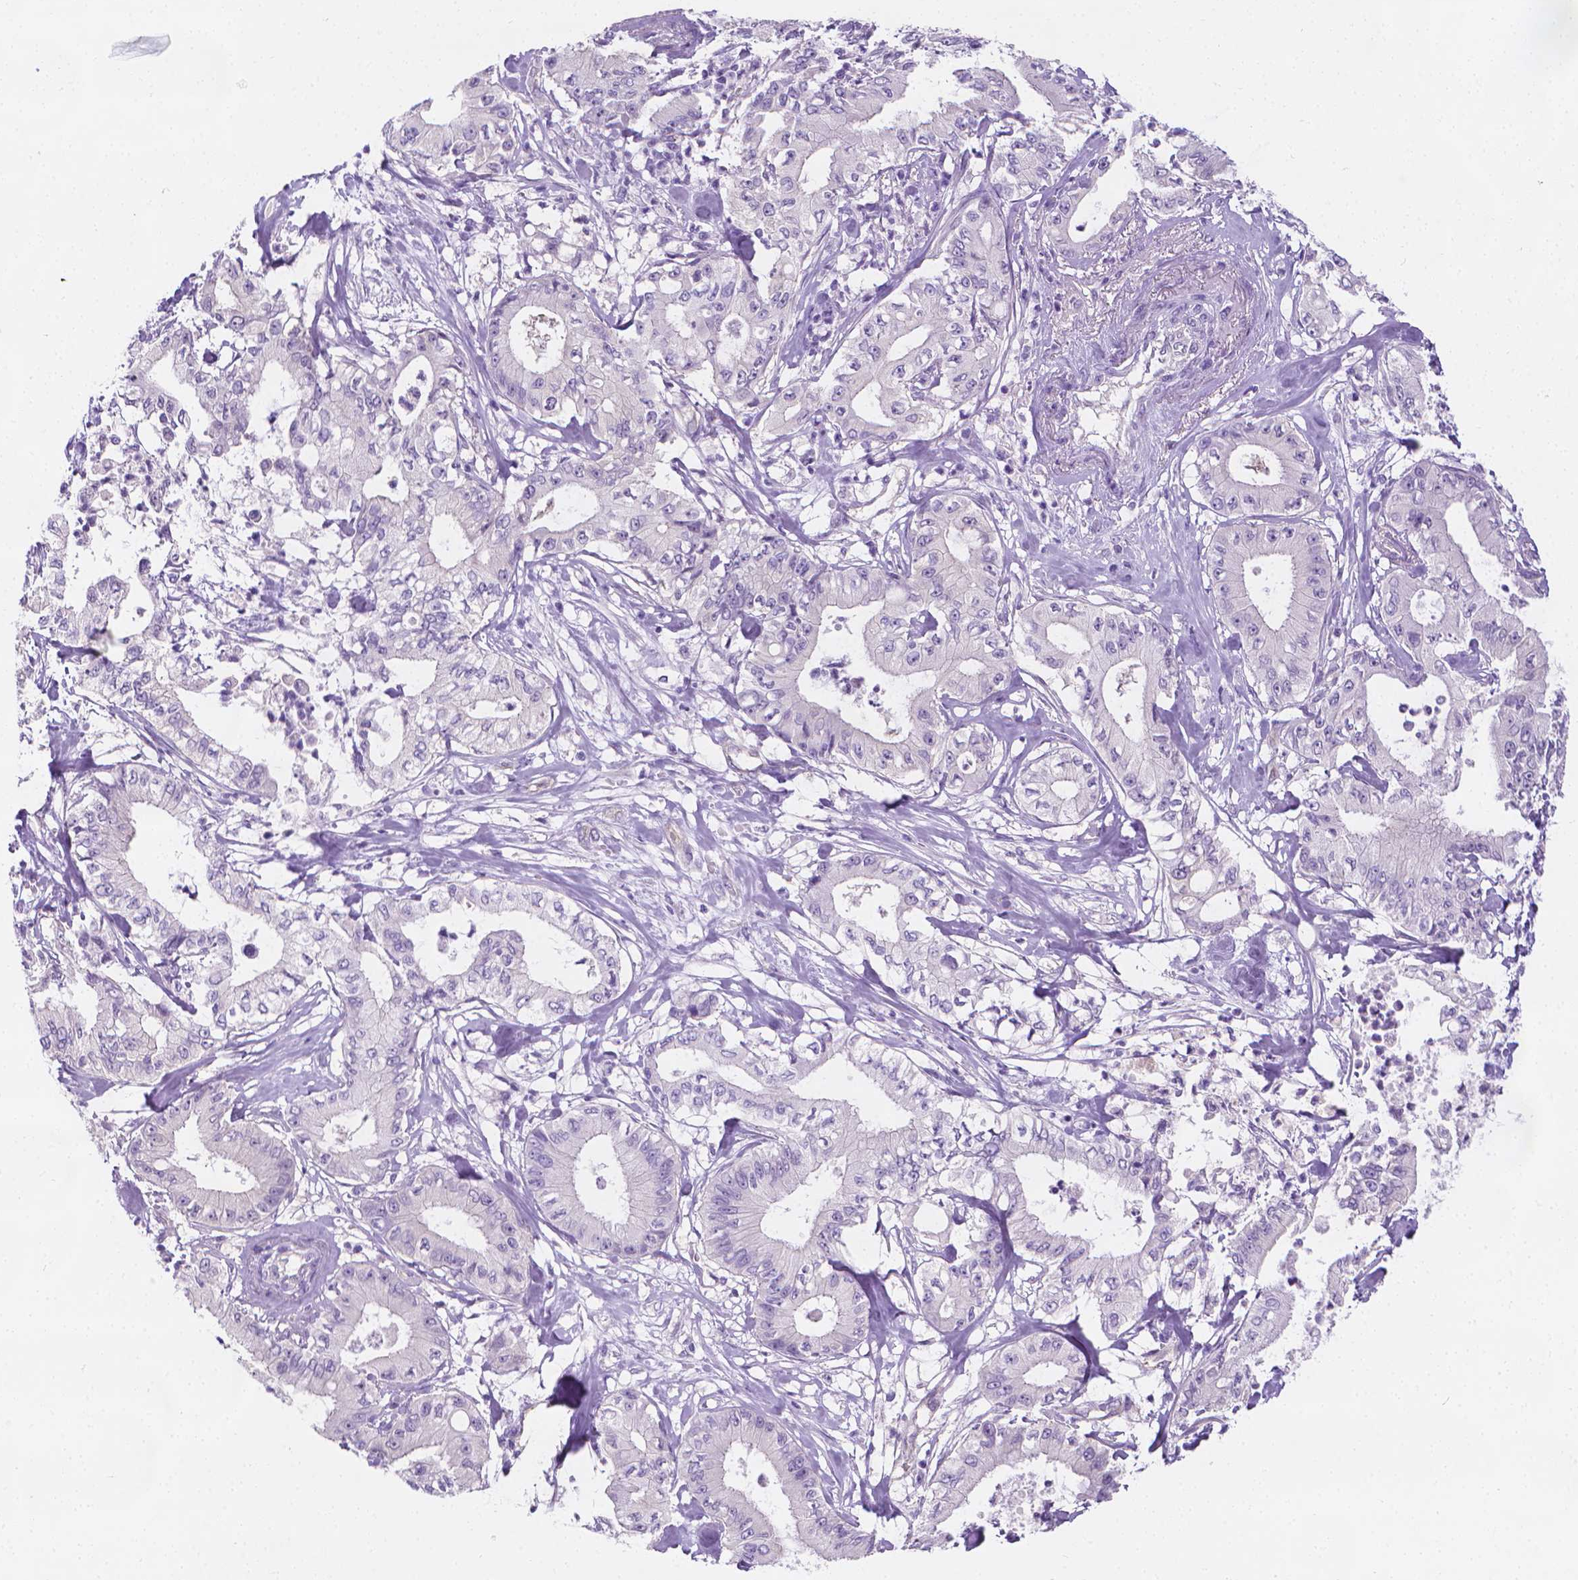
{"staining": {"intensity": "negative", "quantity": "none", "location": "none"}, "tissue": "pancreatic cancer", "cell_type": "Tumor cells", "image_type": "cancer", "snomed": [{"axis": "morphology", "description": "Adenocarcinoma, NOS"}, {"axis": "topography", "description": "Pancreas"}], "caption": "The micrograph reveals no significant expression in tumor cells of adenocarcinoma (pancreatic). (DAB IHC visualized using brightfield microscopy, high magnification).", "gene": "FASN", "patient": {"sex": "male", "age": 71}}